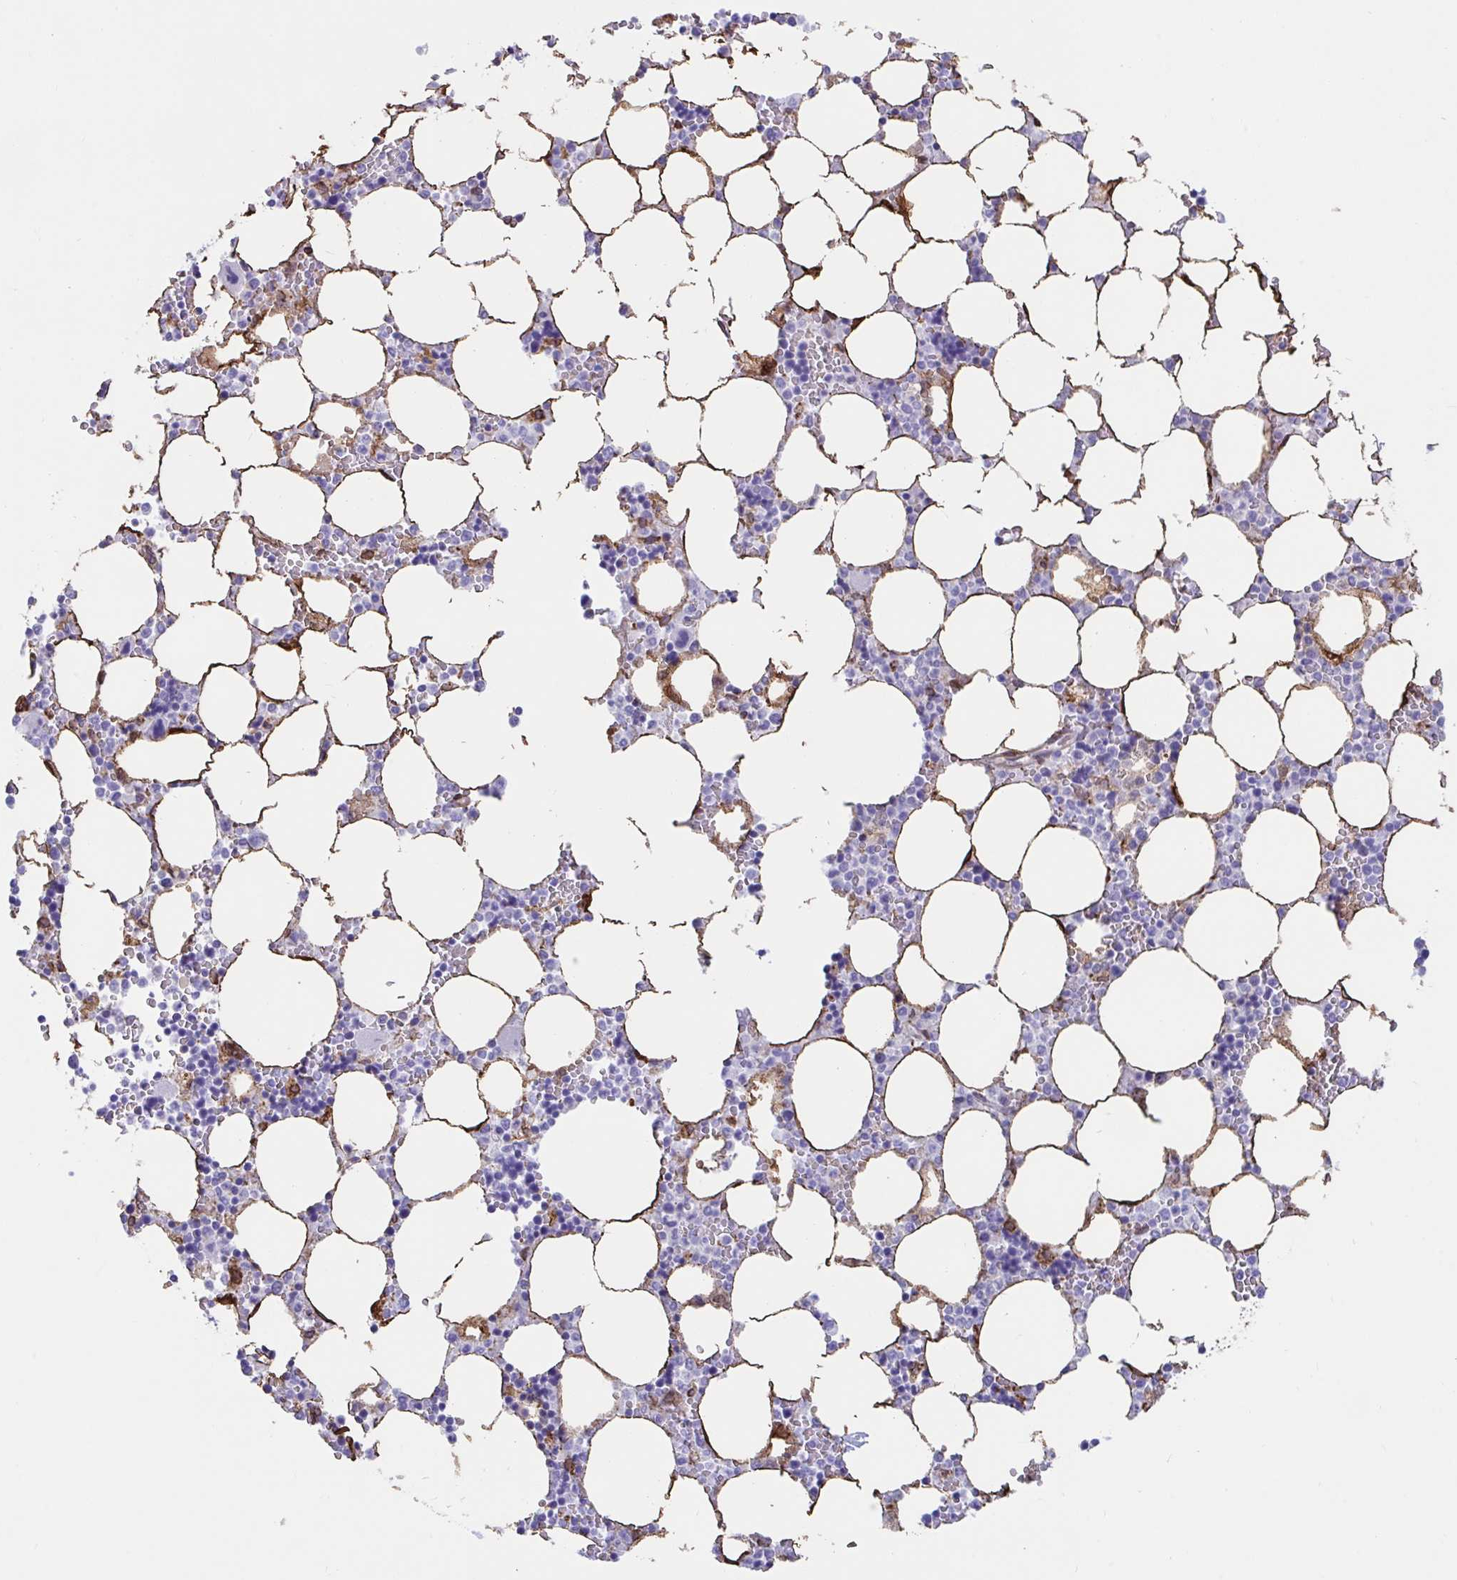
{"staining": {"intensity": "moderate", "quantity": "<25%", "location": "cytoplasmic/membranous"}, "tissue": "bone marrow", "cell_type": "Hematopoietic cells", "image_type": "normal", "snomed": [{"axis": "morphology", "description": "Normal tissue, NOS"}, {"axis": "topography", "description": "Bone marrow"}], "caption": "Immunohistochemistry histopathology image of unremarkable bone marrow: bone marrow stained using immunohistochemistry (IHC) reveals low levels of moderate protein expression localized specifically in the cytoplasmic/membranous of hematopoietic cells, appearing as a cytoplasmic/membranous brown color.", "gene": "ASPH", "patient": {"sex": "male", "age": 64}}